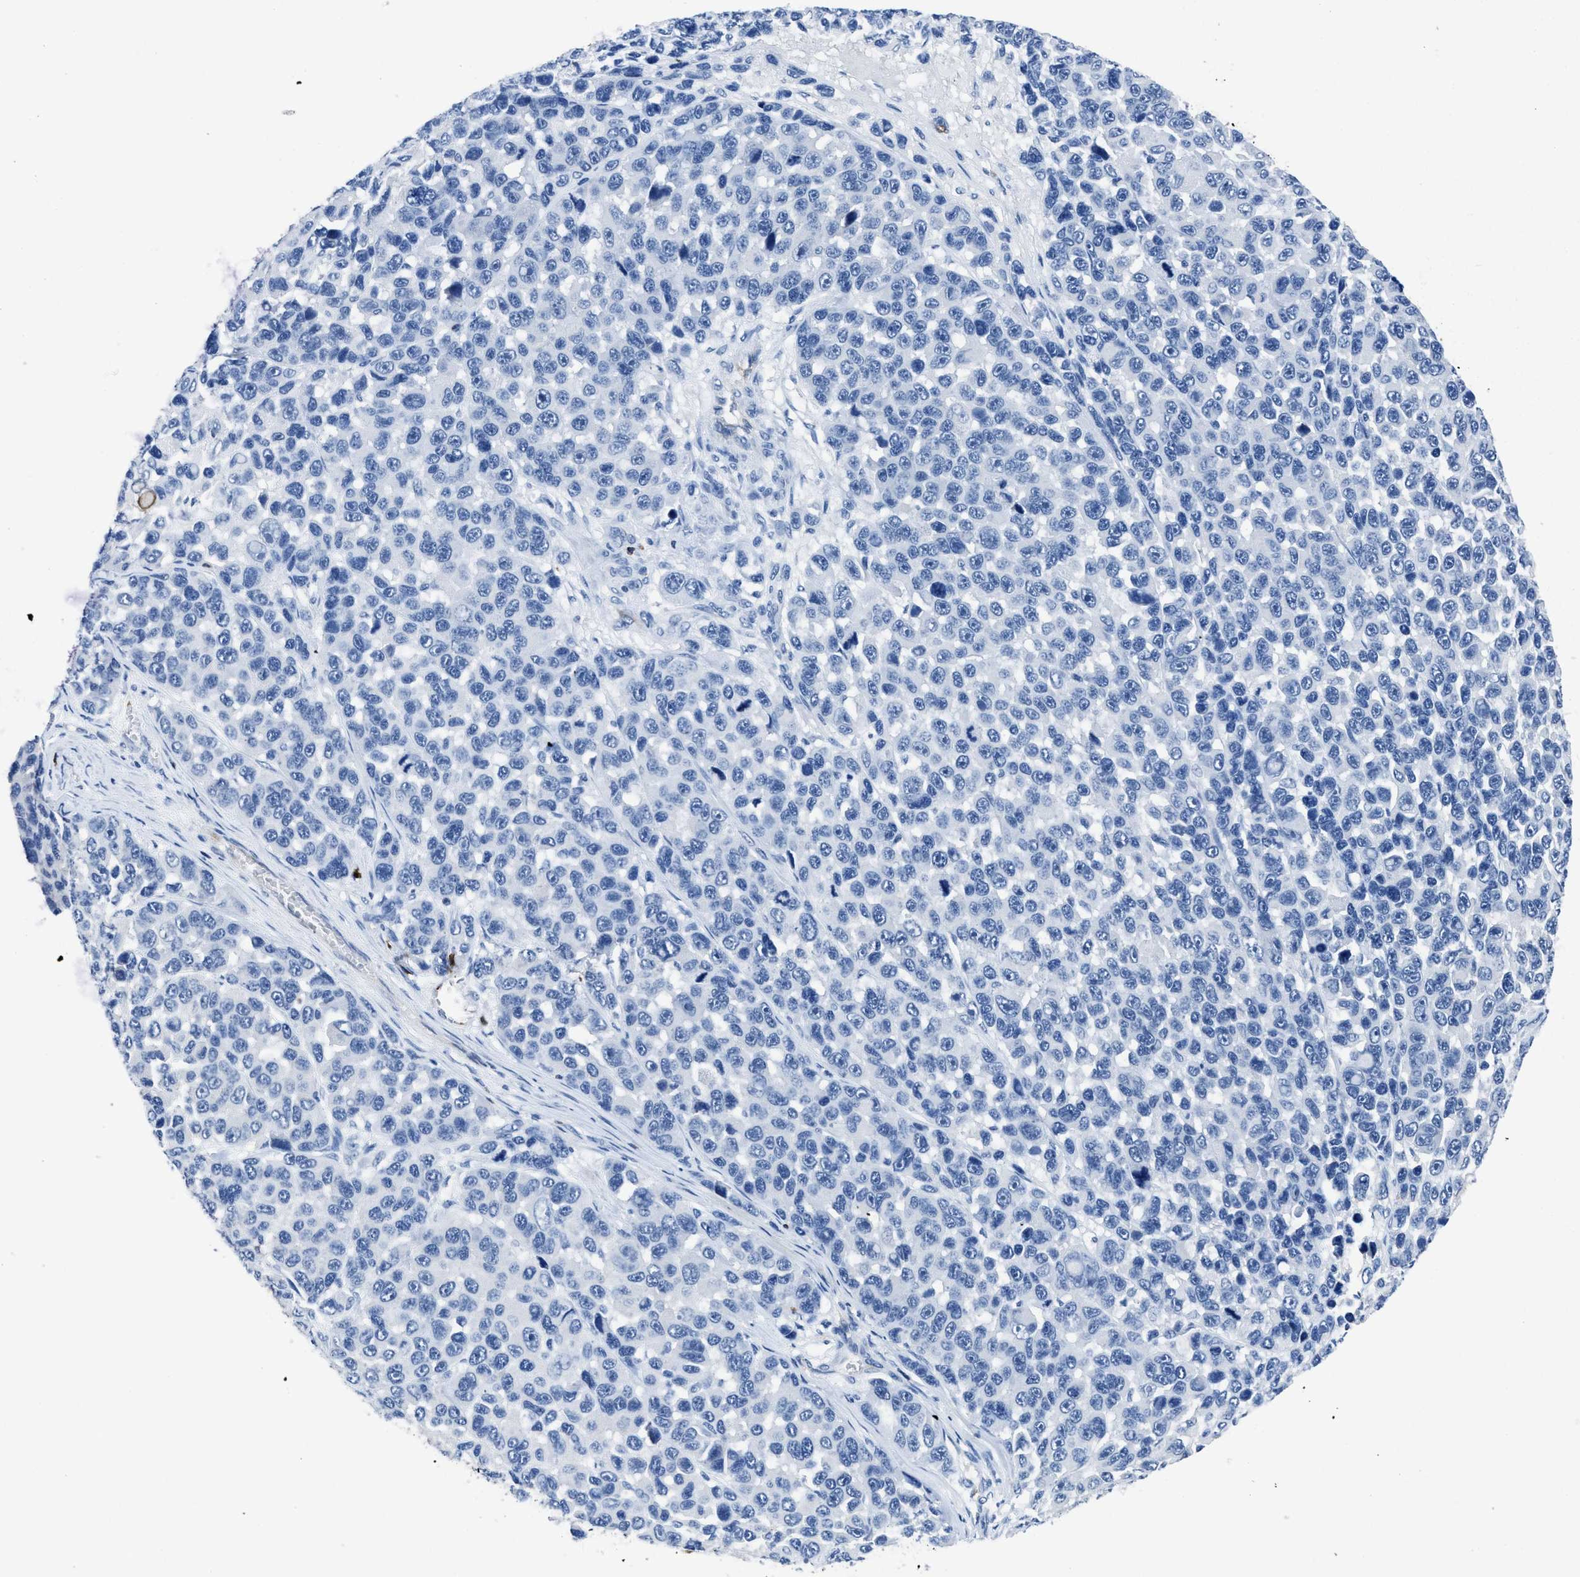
{"staining": {"intensity": "negative", "quantity": "none", "location": "none"}, "tissue": "melanoma", "cell_type": "Tumor cells", "image_type": "cancer", "snomed": [{"axis": "morphology", "description": "Malignant melanoma, NOS"}, {"axis": "topography", "description": "Skin"}], "caption": "The histopathology image exhibits no significant staining in tumor cells of melanoma.", "gene": "ITGA3", "patient": {"sex": "male", "age": 53}}